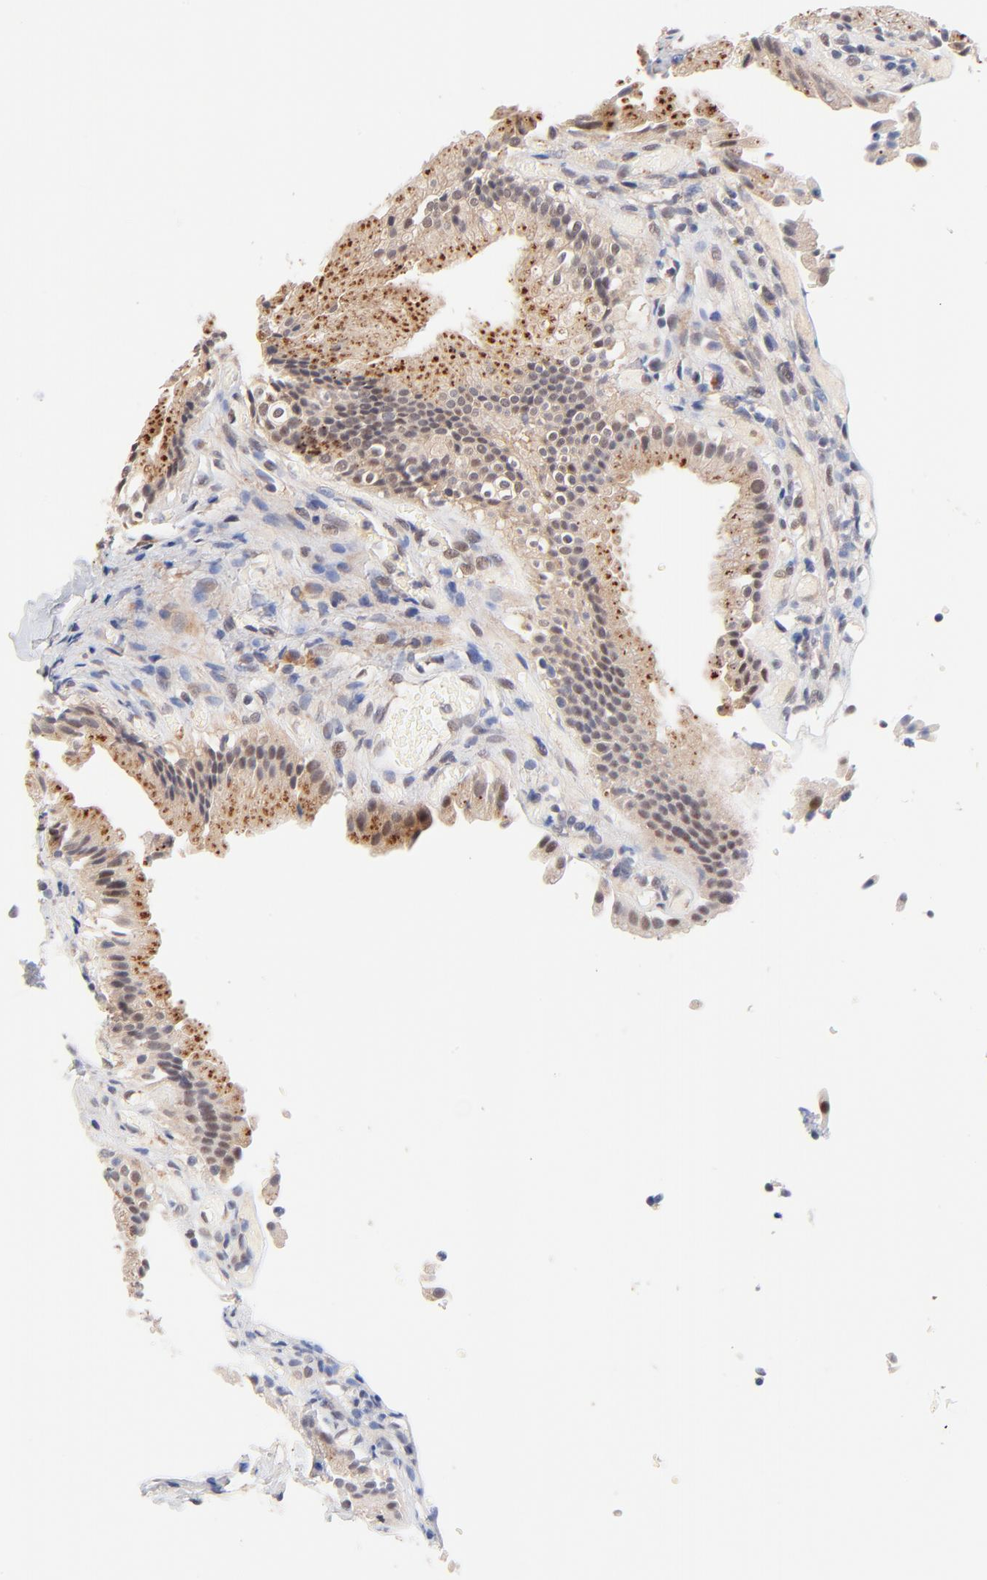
{"staining": {"intensity": "strong", "quantity": ">75%", "location": "cytoplasmic/membranous"}, "tissue": "gallbladder", "cell_type": "Glandular cells", "image_type": "normal", "snomed": [{"axis": "morphology", "description": "Normal tissue, NOS"}, {"axis": "topography", "description": "Gallbladder"}], "caption": "A micrograph showing strong cytoplasmic/membranous staining in about >75% of glandular cells in unremarkable gallbladder, as visualized by brown immunohistochemical staining.", "gene": "TXNL1", "patient": {"sex": "male", "age": 65}}